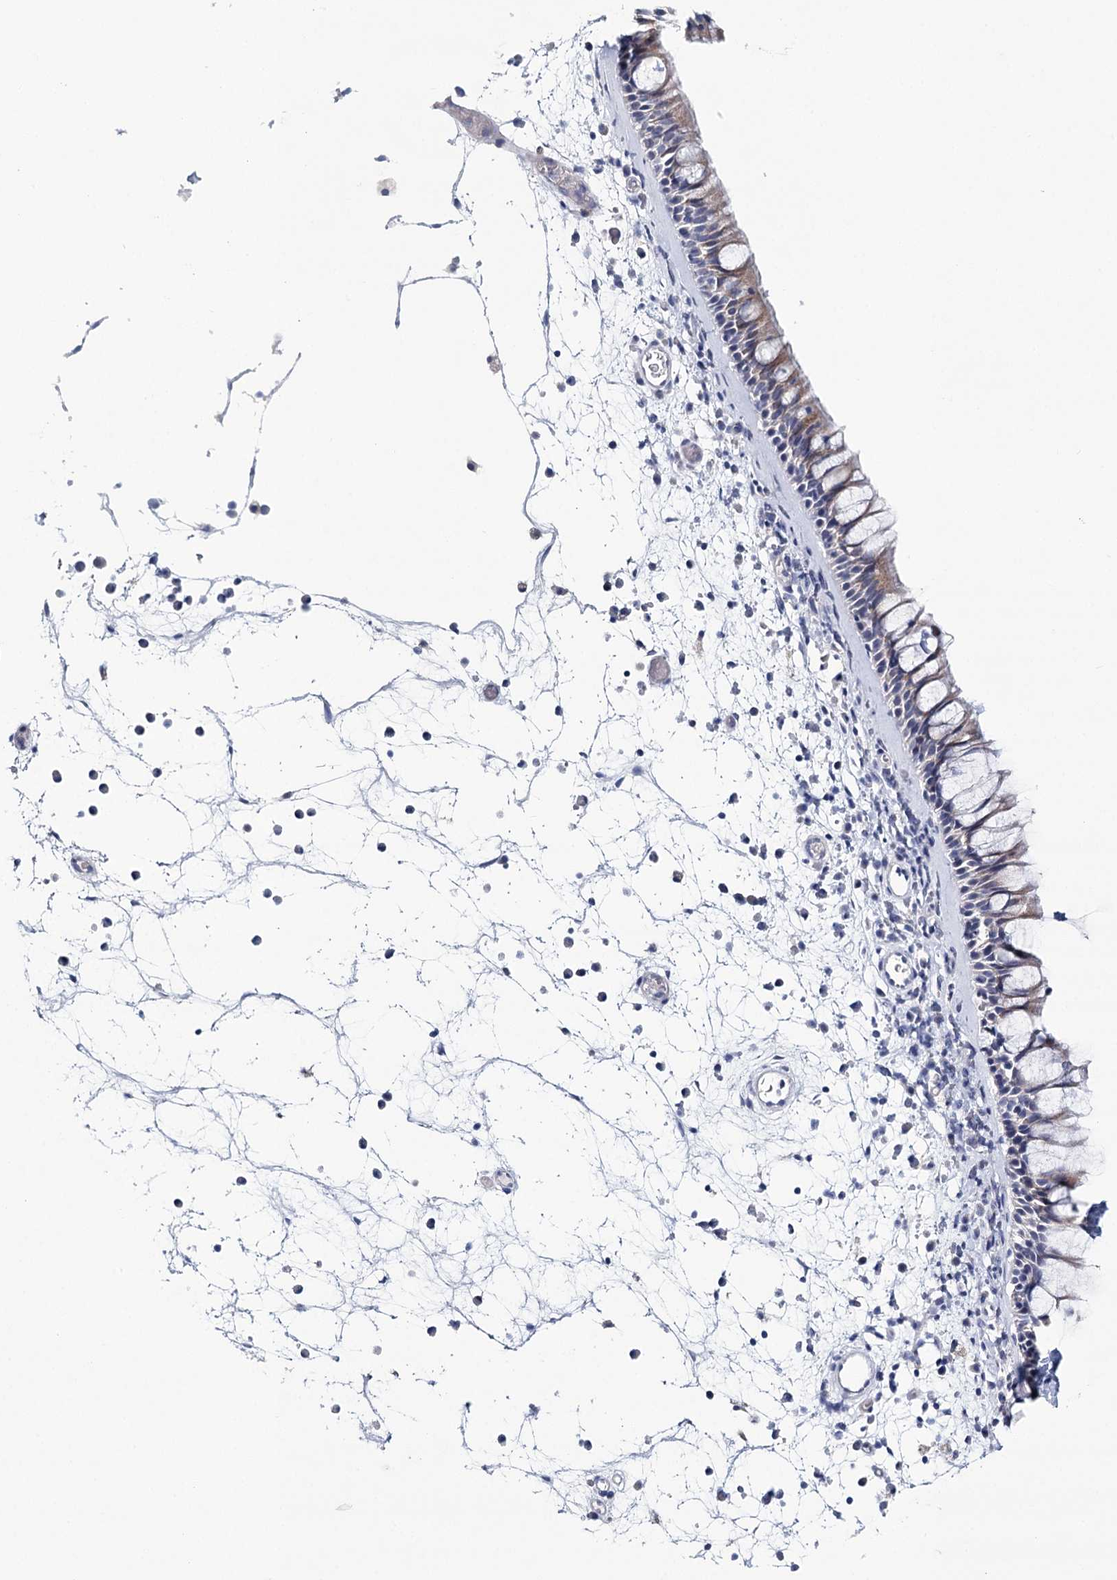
{"staining": {"intensity": "moderate", "quantity": "<25%", "location": "cytoplasmic/membranous"}, "tissue": "nasopharynx", "cell_type": "Respiratory epithelial cells", "image_type": "normal", "snomed": [{"axis": "morphology", "description": "Normal tissue, NOS"}, {"axis": "morphology", "description": "Inflammation, NOS"}, {"axis": "morphology", "description": "Malignant melanoma, Metastatic site"}, {"axis": "topography", "description": "Nasopharynx"}], "caption": "High-magnification brightfield microscopy of normal nasopharynx stained with DAB (brown) and counterstained with hematoxylin (blue). respiratory epithelial cells exhibit moderate cytoplasmic/membranous staining is appreciated in approximately<25% of cells. (DAB = brown stain, brightfield microscopy at high magnification).", "gene": "HSPA4L", "patient": {"sex": "male", "age": 70}}